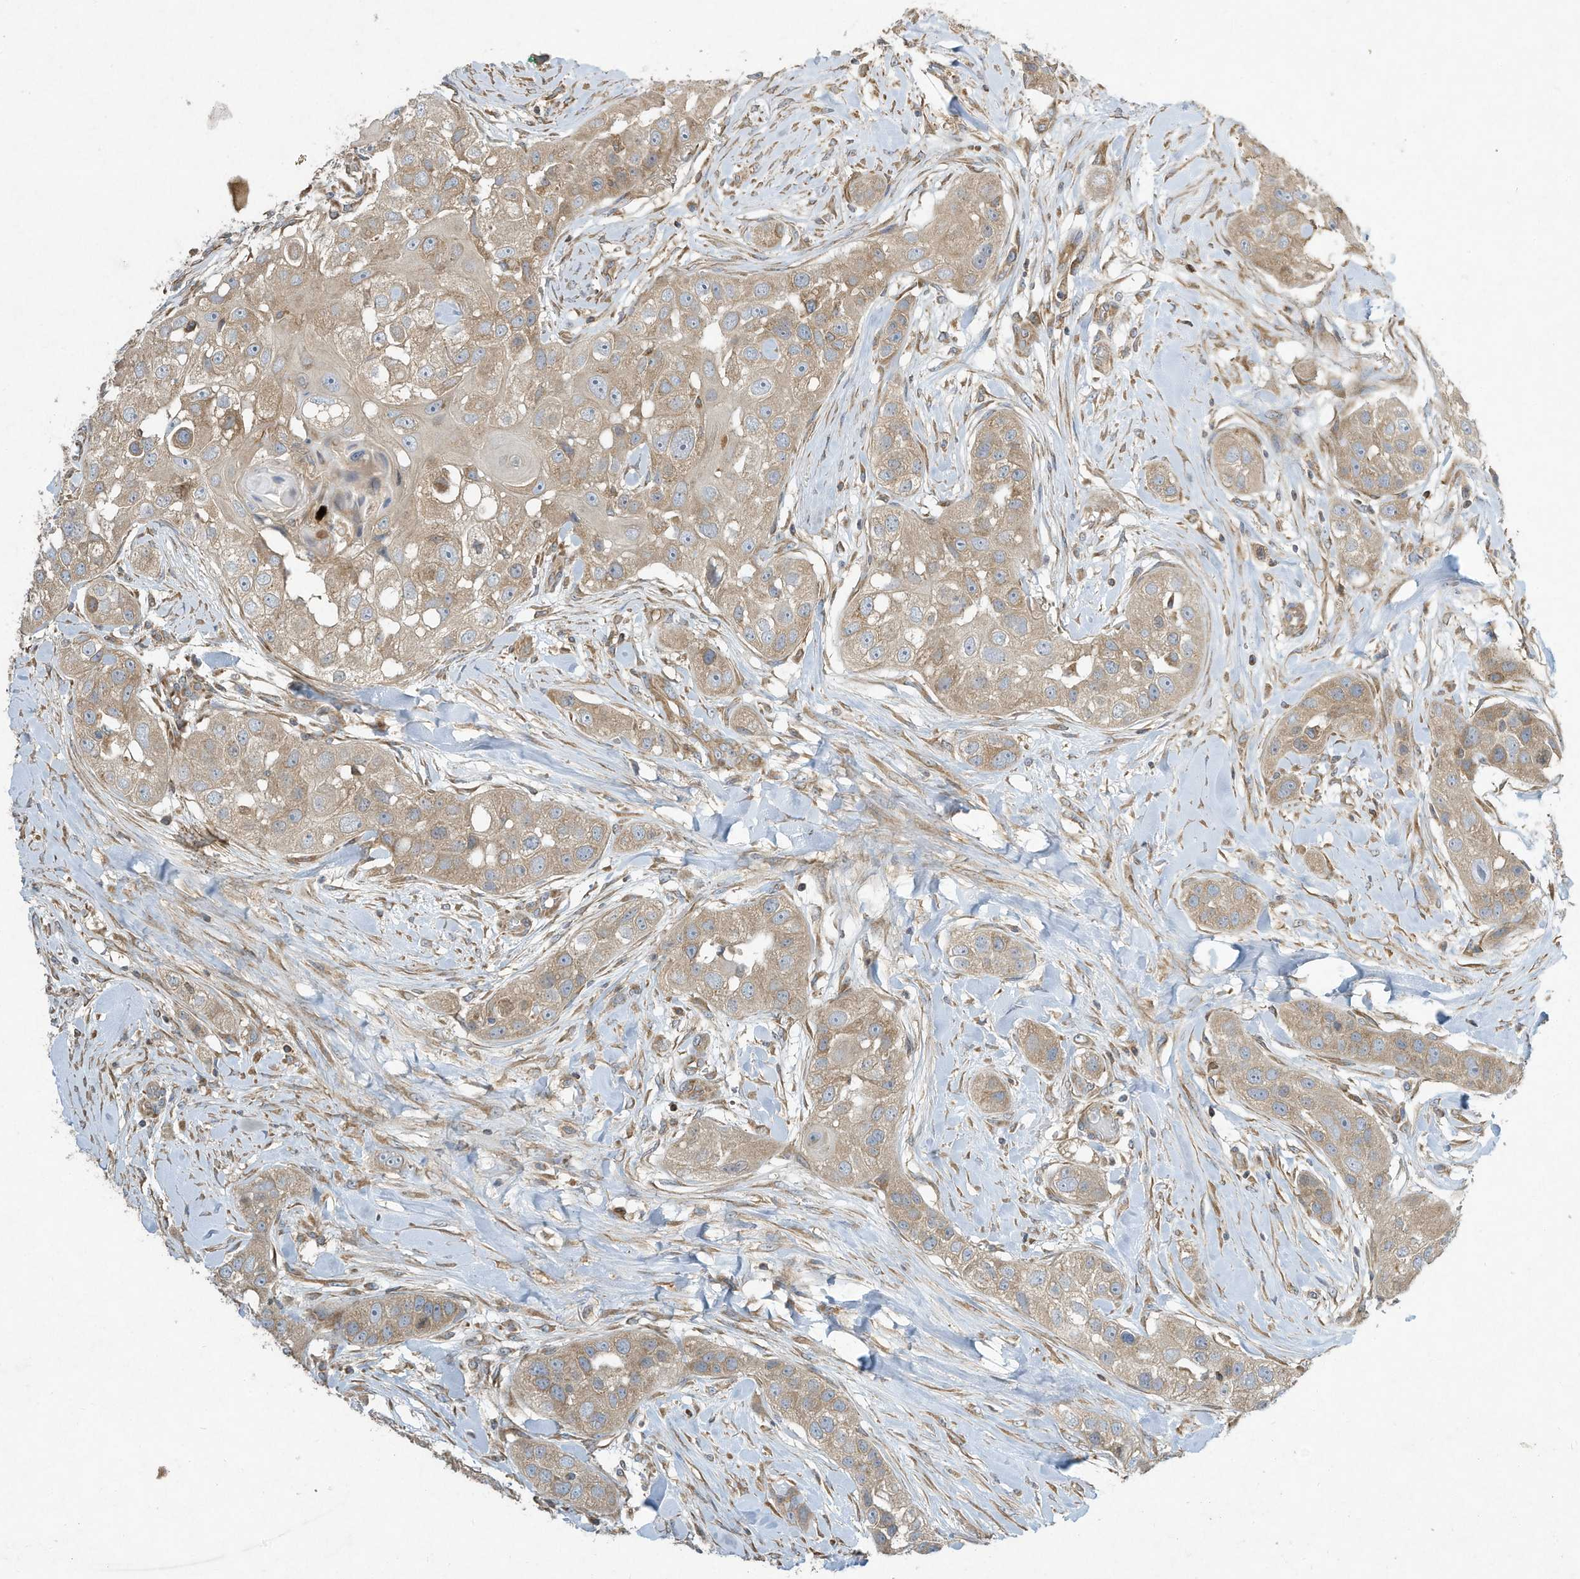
{"staining": {"intensity": "weak", "quantity": ">75%", "location": "cytoplasmic/membranous"}, "tissue": "head and neck cancer", "cell_type": "Tumor cells", "image_type": "cancer", "snomed": [{"axis": "morphology", "description": "Normal tissue, NOS"}, {"axis": "morphology", "description": "Squamous cell carcinoma, NOS"}, {"axis": "topography", "description": "Skeletal muscle"}, {"axis": "topography", "description": "Head-Neck"}], "caption": "Weak cytoplasmic/membranous positivity is seen in about >75% of tumor cells in squamous cell carcinoma (head and neck). Using DAB (3,3'-diaminobenzidine) (brown) and hematoxylin (blue) stains, captured at high magnification using brightfield microscopy.", "gene": "SYNJ2", "patient": {"sex": "male", "age": 51}}